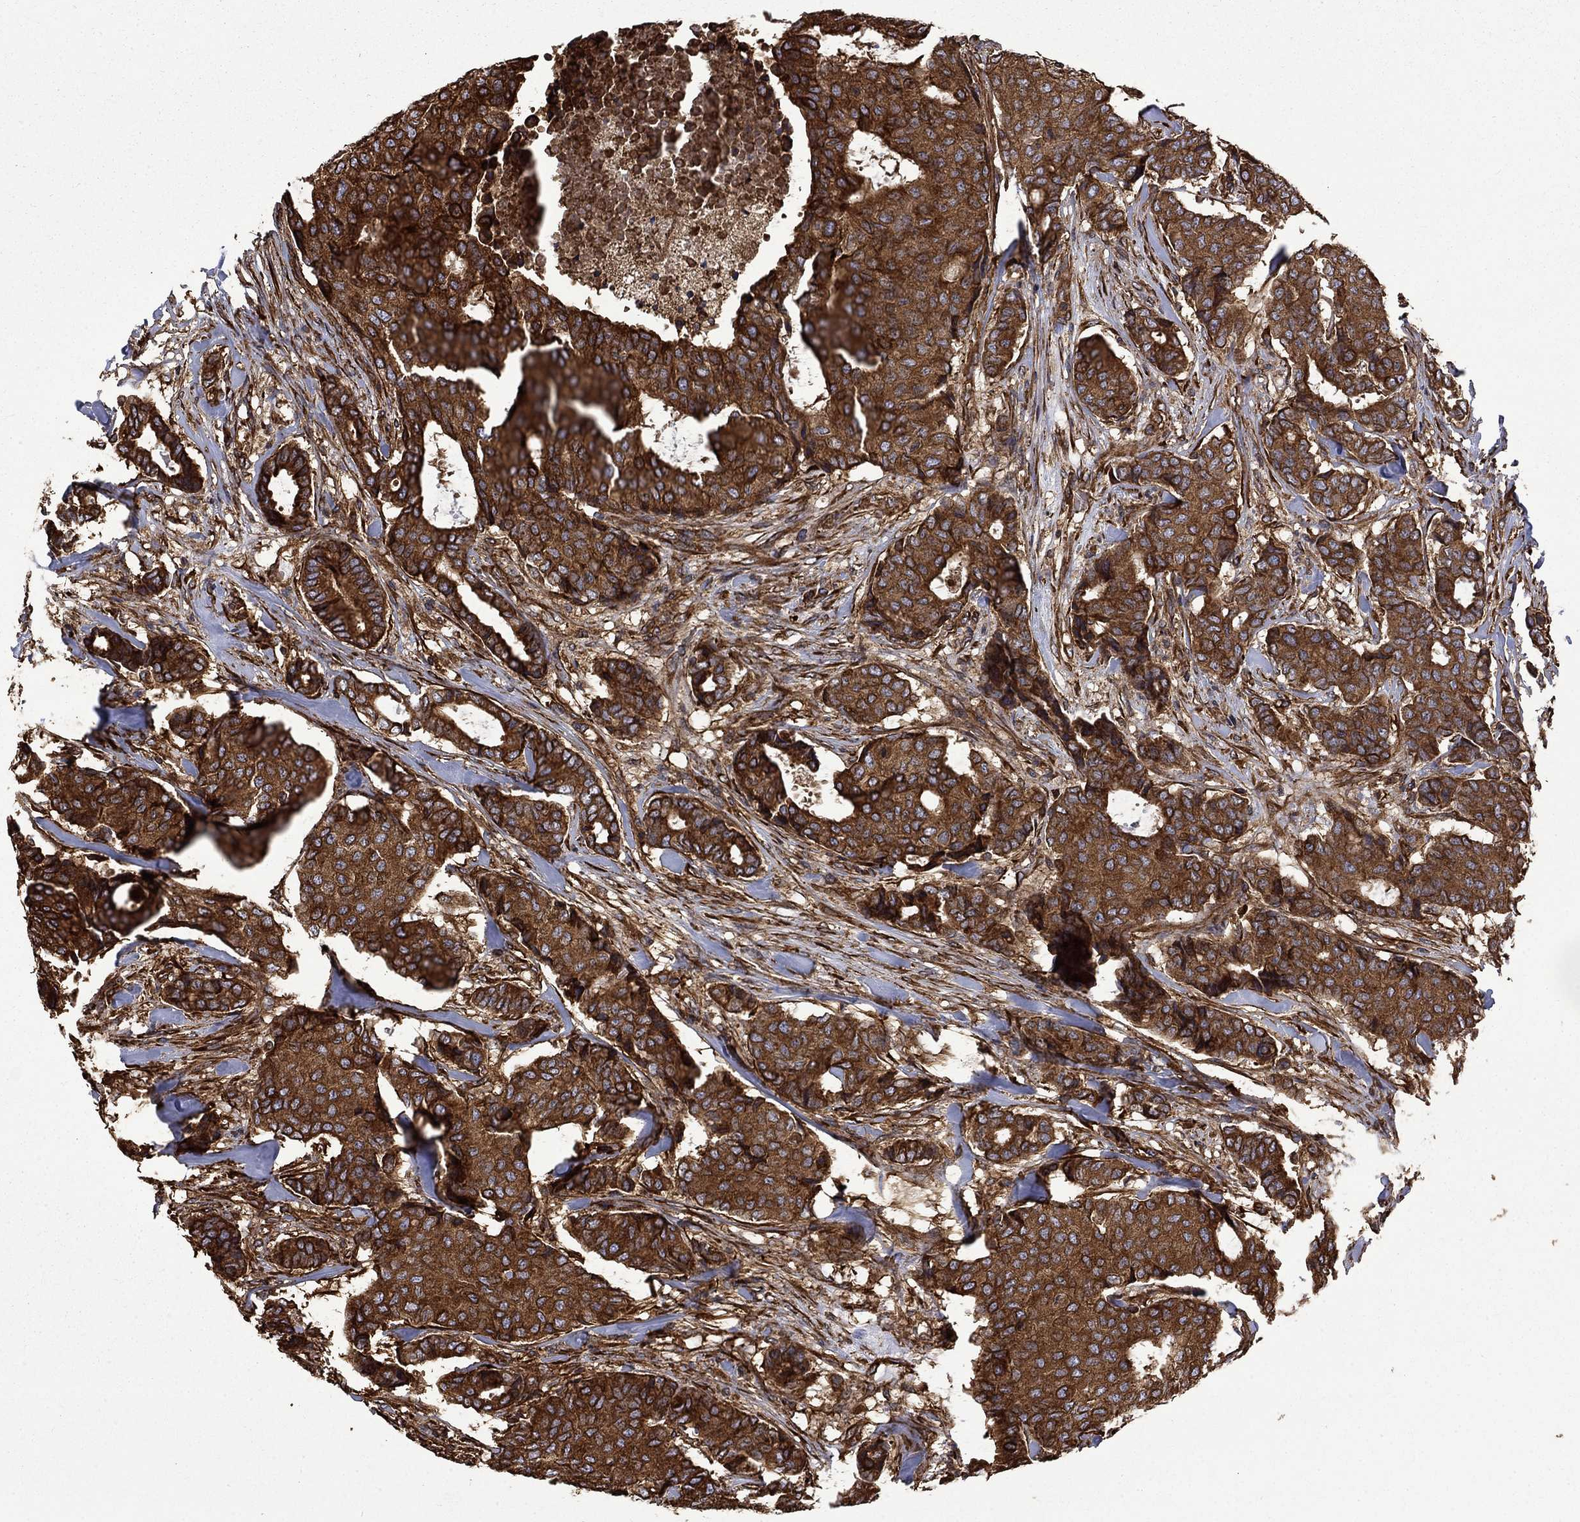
{"staining": {"intensity": "strong", "quantity": ">75%", "location": "cytoplasmic/membranous"}, "tissue": "breast cancer", "cell_type": "Tumor cells", "image_type": "cancer", "snomed": [{"axis": "morphology", "description": "Duct carcinoma"}, {"axis": "topography", "description": "Breast"}], "caption": "Human breast cancer stained with a protein marker reveals strong staining in tumor cells.", "gene": "CUTC", "patient": {"sex": "female", "age": 75}}